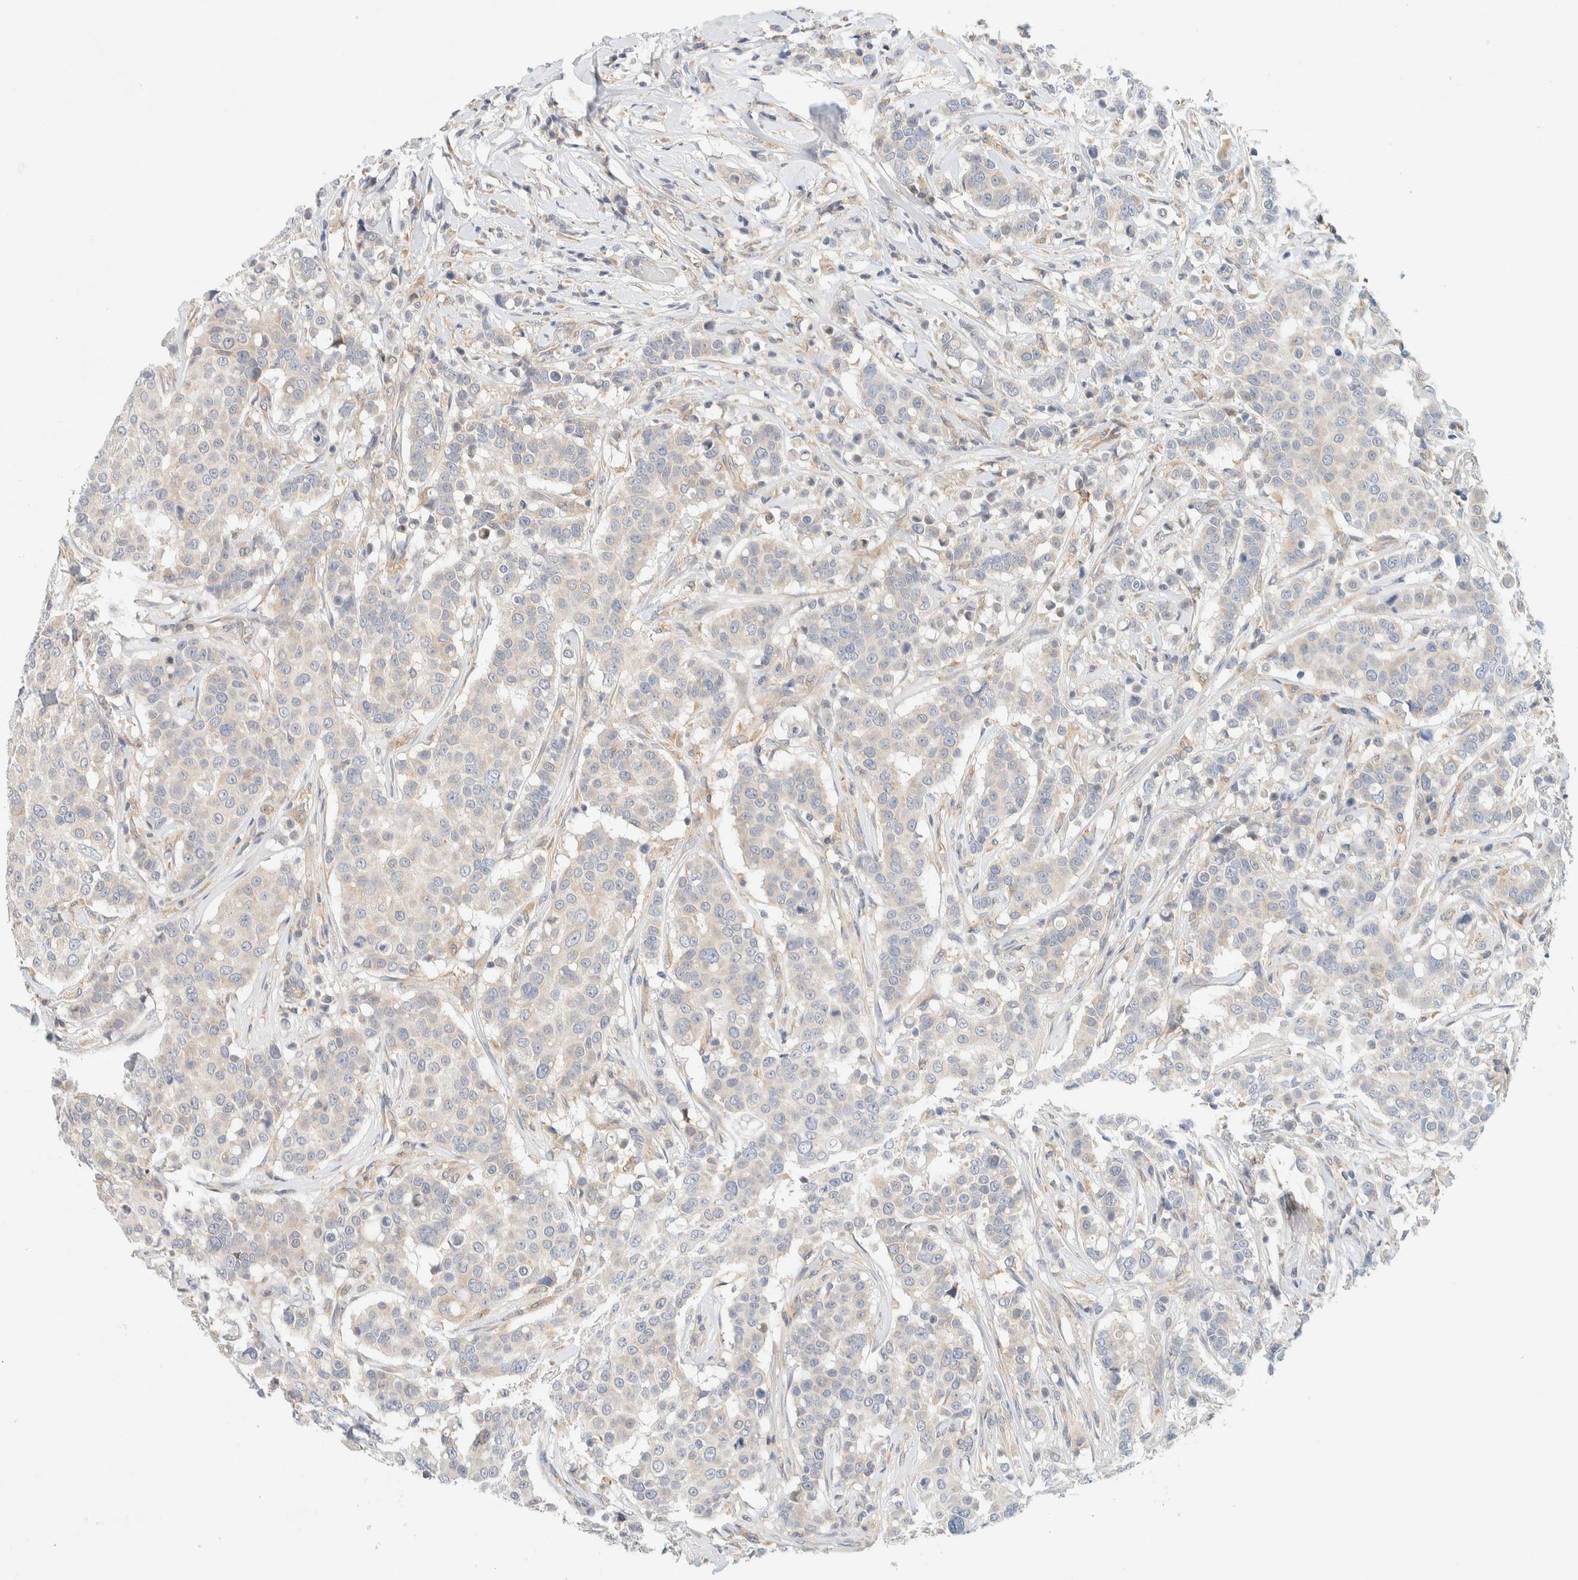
{"staining": {"intensity": "weak", "quantity": "25%-75%", "location": "cytoplasmic/membranous"}, "tissue": "breast cancer", "cell_type": "Tumor cells", "image_type": "cancer", "snomed": [{"axis": "morphology", "description": "Duct carcinoma"}, {"axis": "topography", "description": "Breast"}], "caption": "Human intraductal carcinoma (breast) stained with a brown dye reveals weak cytoplasmic/membranous positive positivity in approximately 25%-75% of tumor cells.", "gene": "SUMF2", "patient": {"sex": "female", "age": 27}}